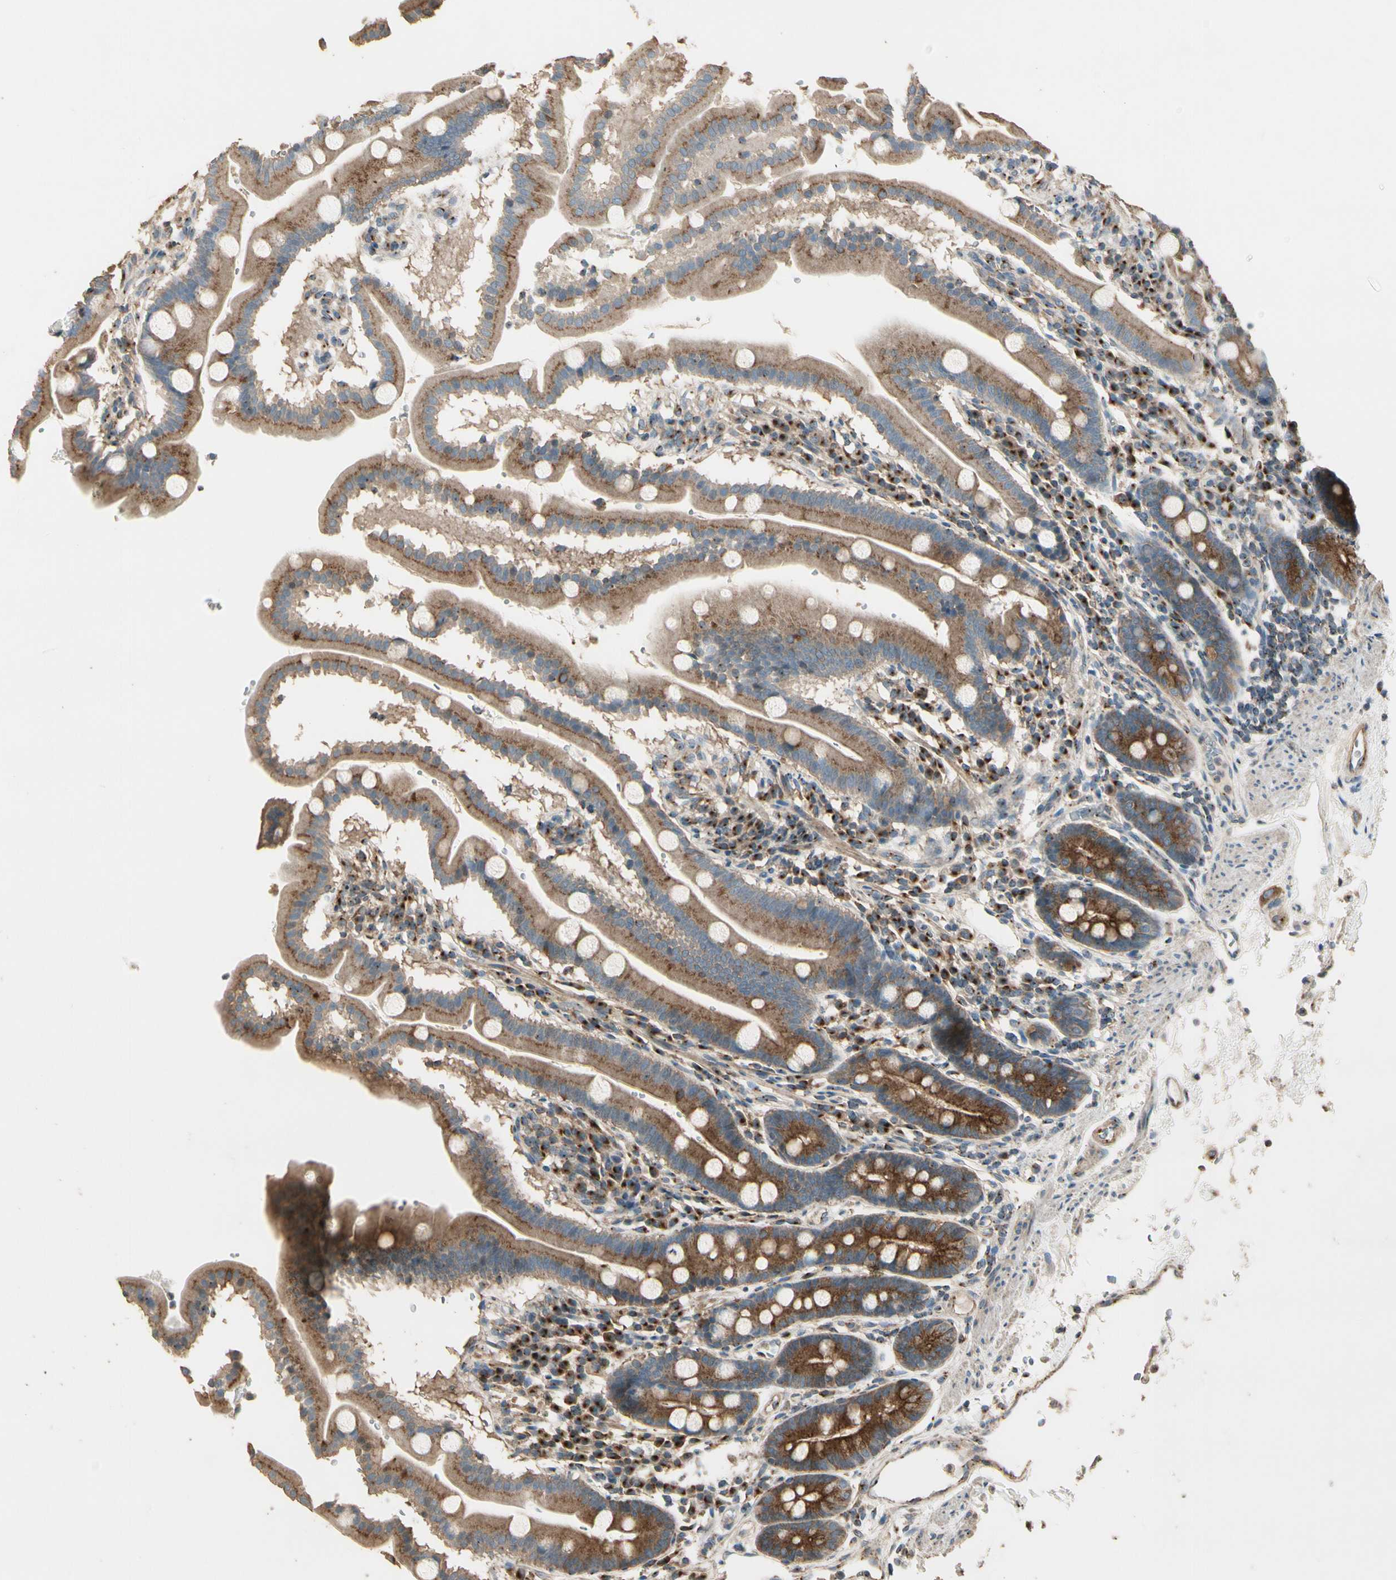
{"staining": {"intensity": "moderate", "quantity": ">75%", "location": "cytoplasmic/membranous"}, "tissue": "duodenum", "cell_type": "Glandular cells", "image_type": "normal", "snomed": [{"axis": "morphology", "description": "Normal tissue, NOS"}, {"axis": "topography", "description": "Duodenum"}], "caption": "Unremarkable duodenum demonstrates moderate cytoplasmic/membranous positivity in about >75% of glandular cells (Brightfield microscopy of DAB IHC at high magnification)..", "gene": "AKAP9", "patient": {"sex": "male", "age": 50}}